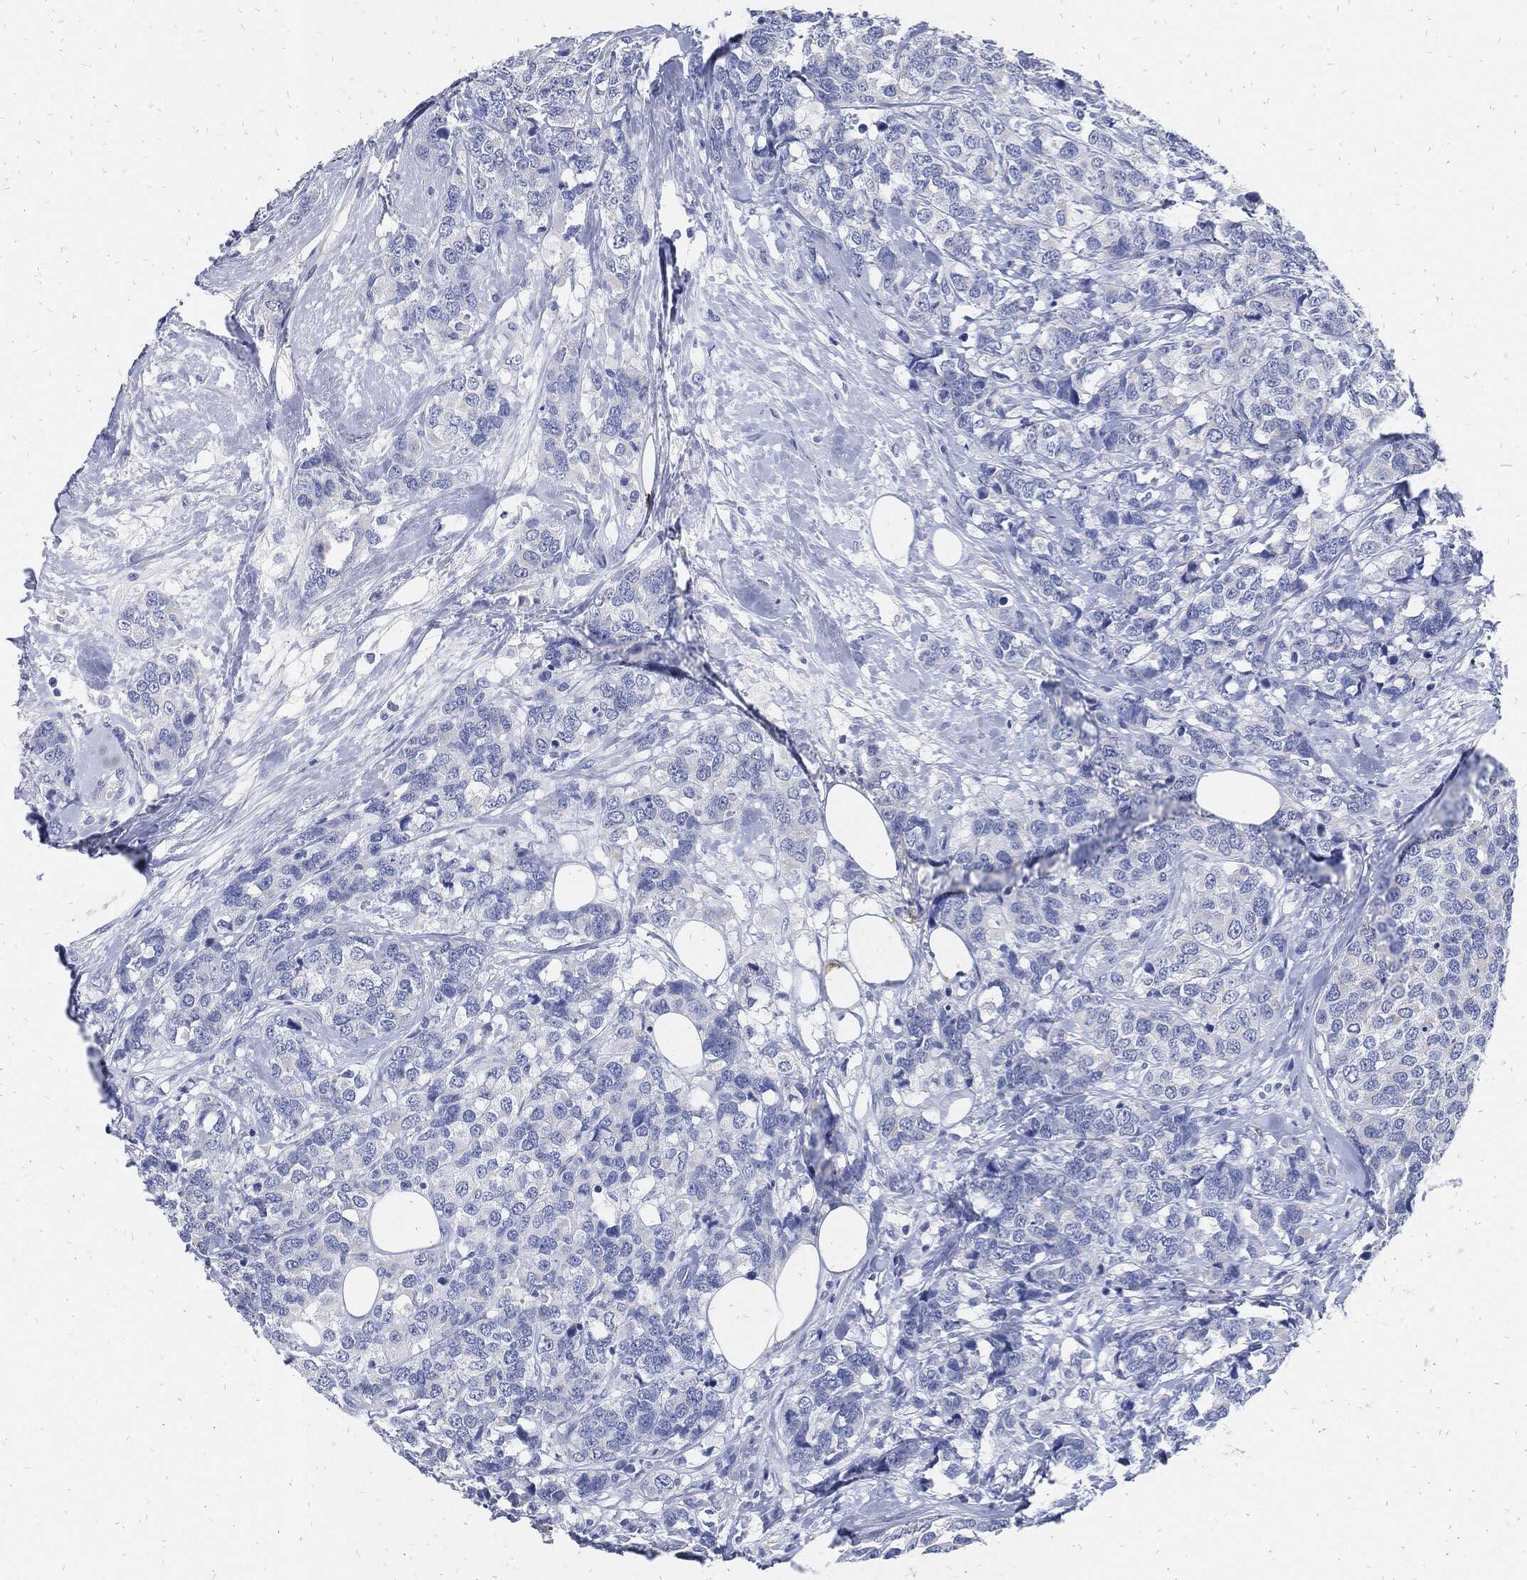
{"staining": {"intensity": "negative", "quantity": "none", "location": "none"}, "tissue": "breast cancer", "cell_type": "Tumor cells", "image_type": "cancer", "snomed": [{"axis": "morphology", "description": "Lobular carcinoma"}, {"axis": "topography", "description": "Breast"}], "caption": "Immunohistochemical staining of lobular carcinoma (breast) reveals no significant staining in tumor cells.", "gene": "FABP4", "patient": {"sex": "female", "age": 59}}